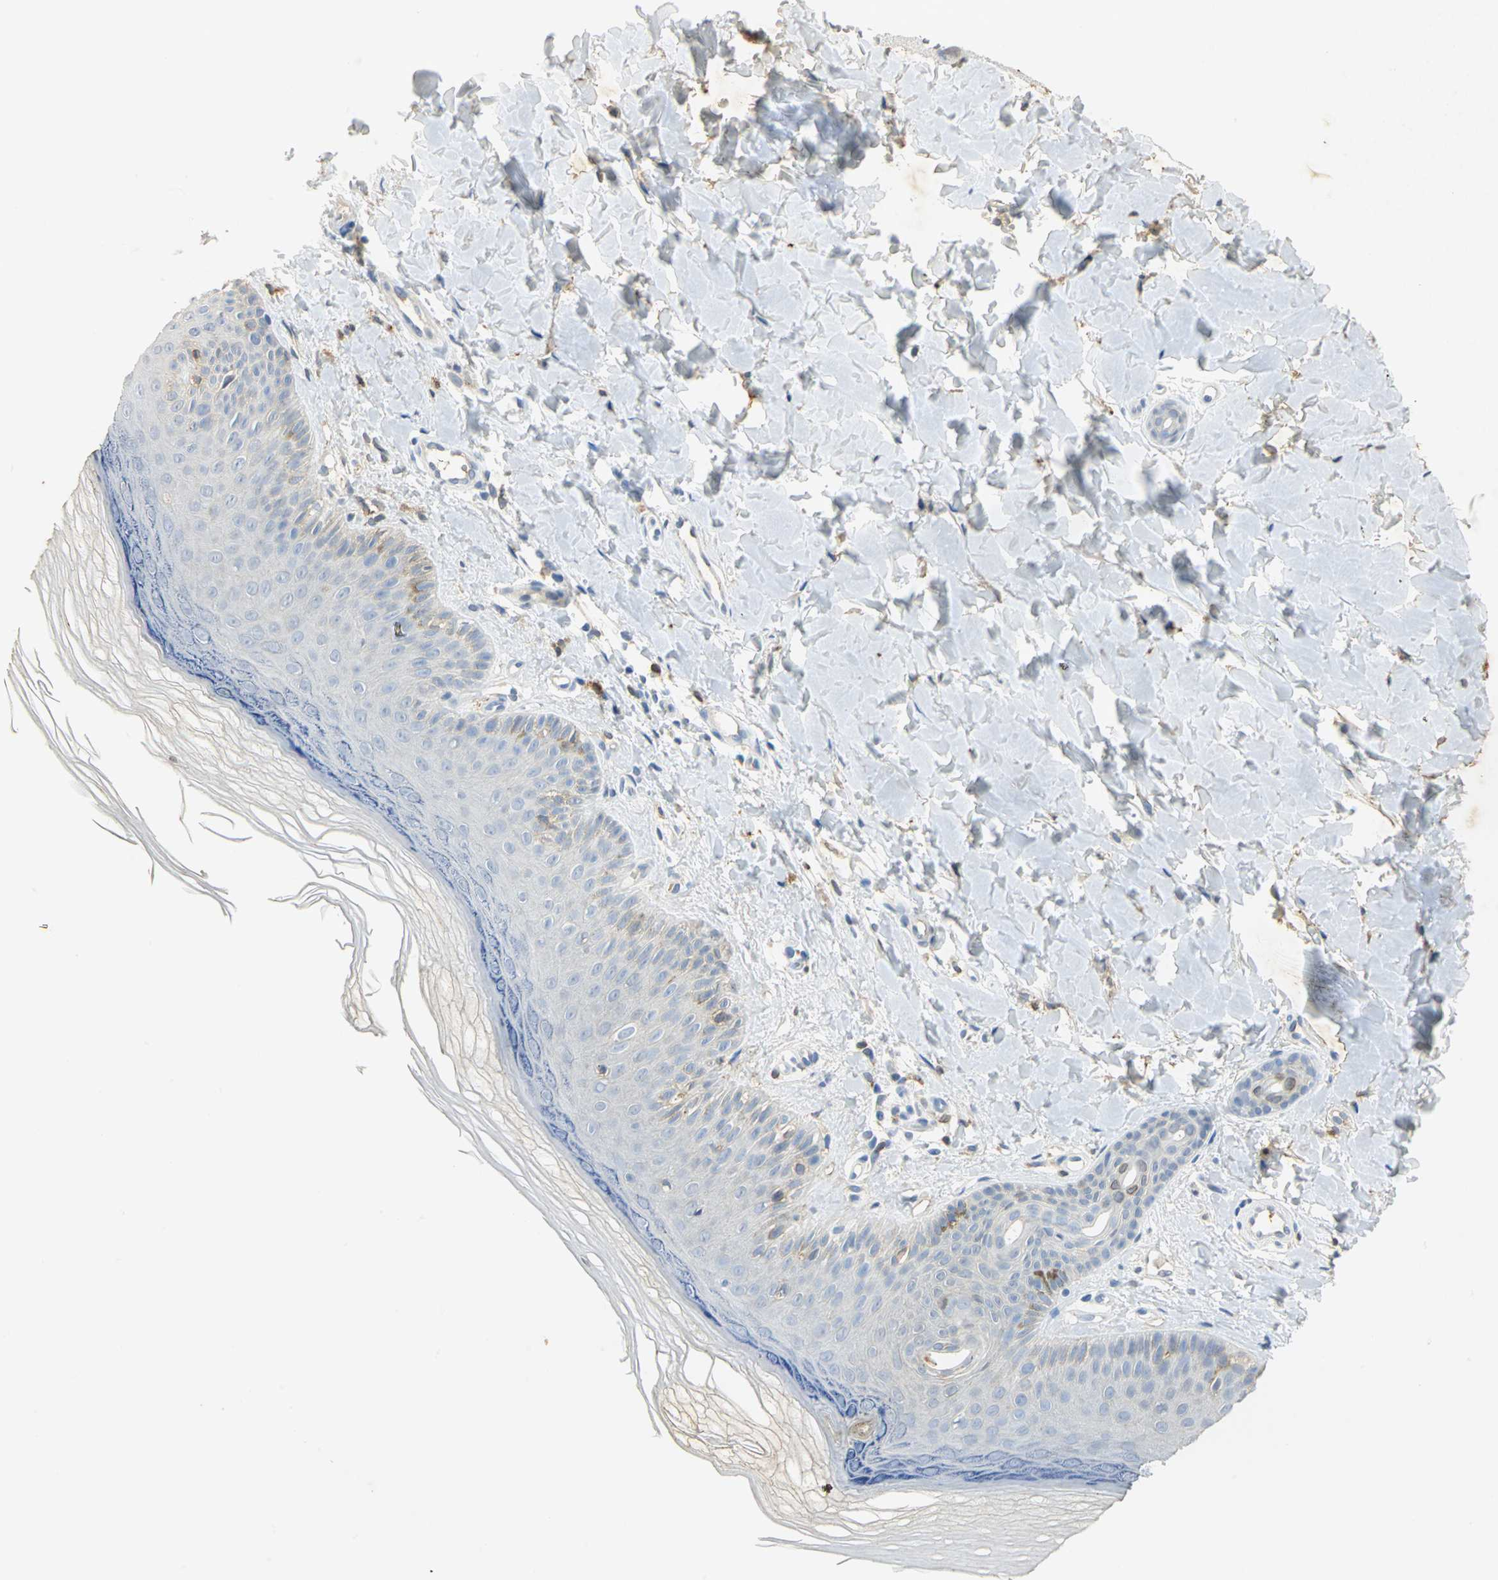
{"staining": {"intensity": "weak", "quantity": "25%-75%", "location": "cytoplasmic/membranous"}, "tissue": "skin", "cell_type": "Fibroblasts", "image_type": "normal", "snomed": [{"axis": "morphology", "description": "Normal tissue, NOS"}, {"axis": "topography", "description": "Skin"}], "caption": "A micrograph of human skin stained for a protein shows weak cytoplasmic/membranous brown staining in fibroblasts.", "gene": "ANXA4", "patient": {"sex": "male", "age": 26}}